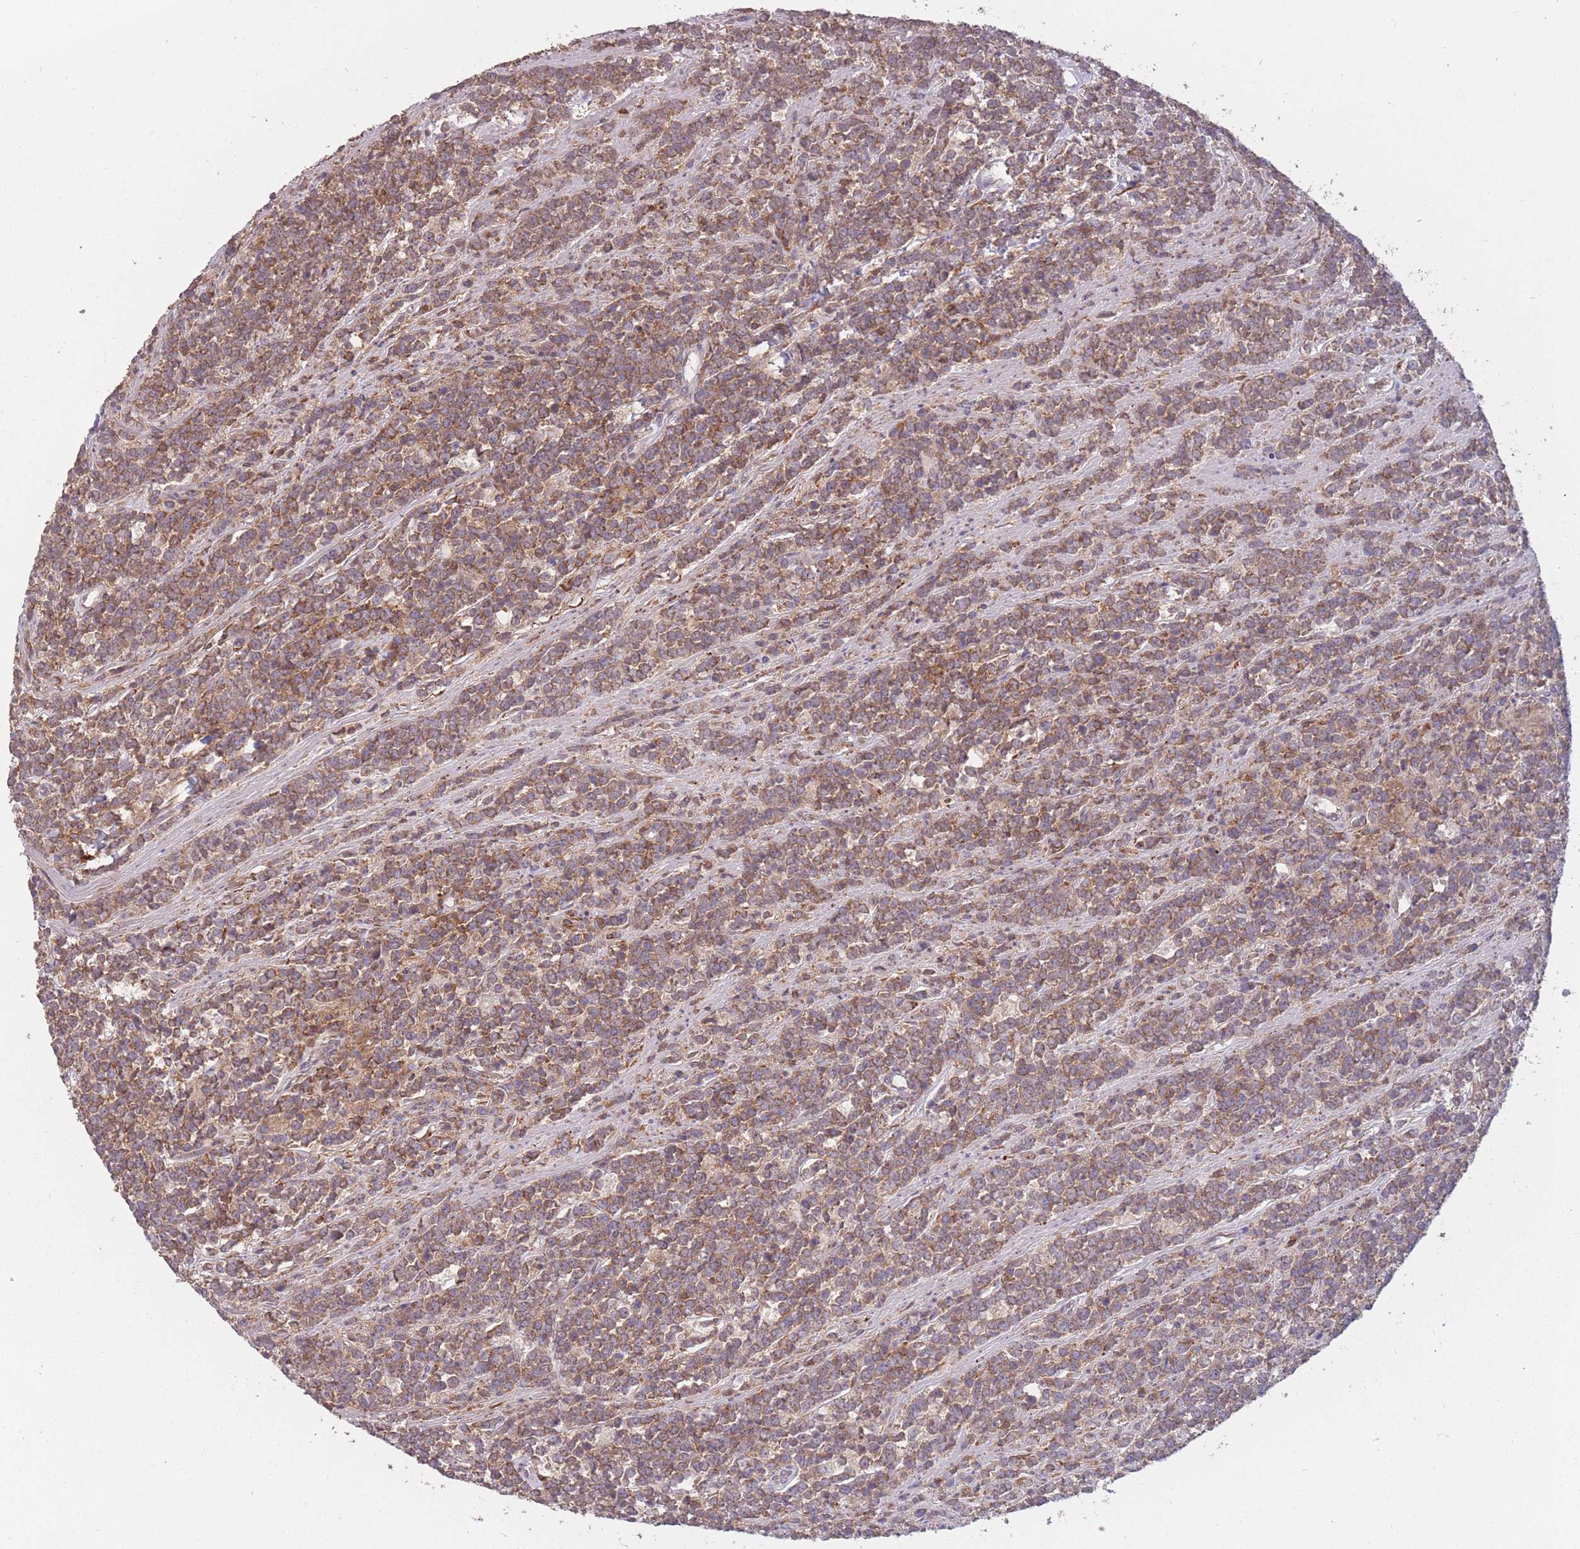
{"staining": {"intensity": "weak", "quantity": ">75%", "location": "cytoplasmic/membranous"}, "tissue": "lymphoma", "cell_type": "Tumor cells", "image_type": "cancer", "snomed": [{"axis": "morphology", "description": "Malignant lymphoma, non-Hodgkin's type, High grade"}, {"axis": "topography", "description": "Small intestine"}, {"axis": "topography", "description": "Colon"}], "caption": "Lymphoma tissue displays weak cytoplasmic/membranous expression in approximately >75% of tumor cells", "gene": "GMIP", "patient": {"sex": "male", "age": 8}}